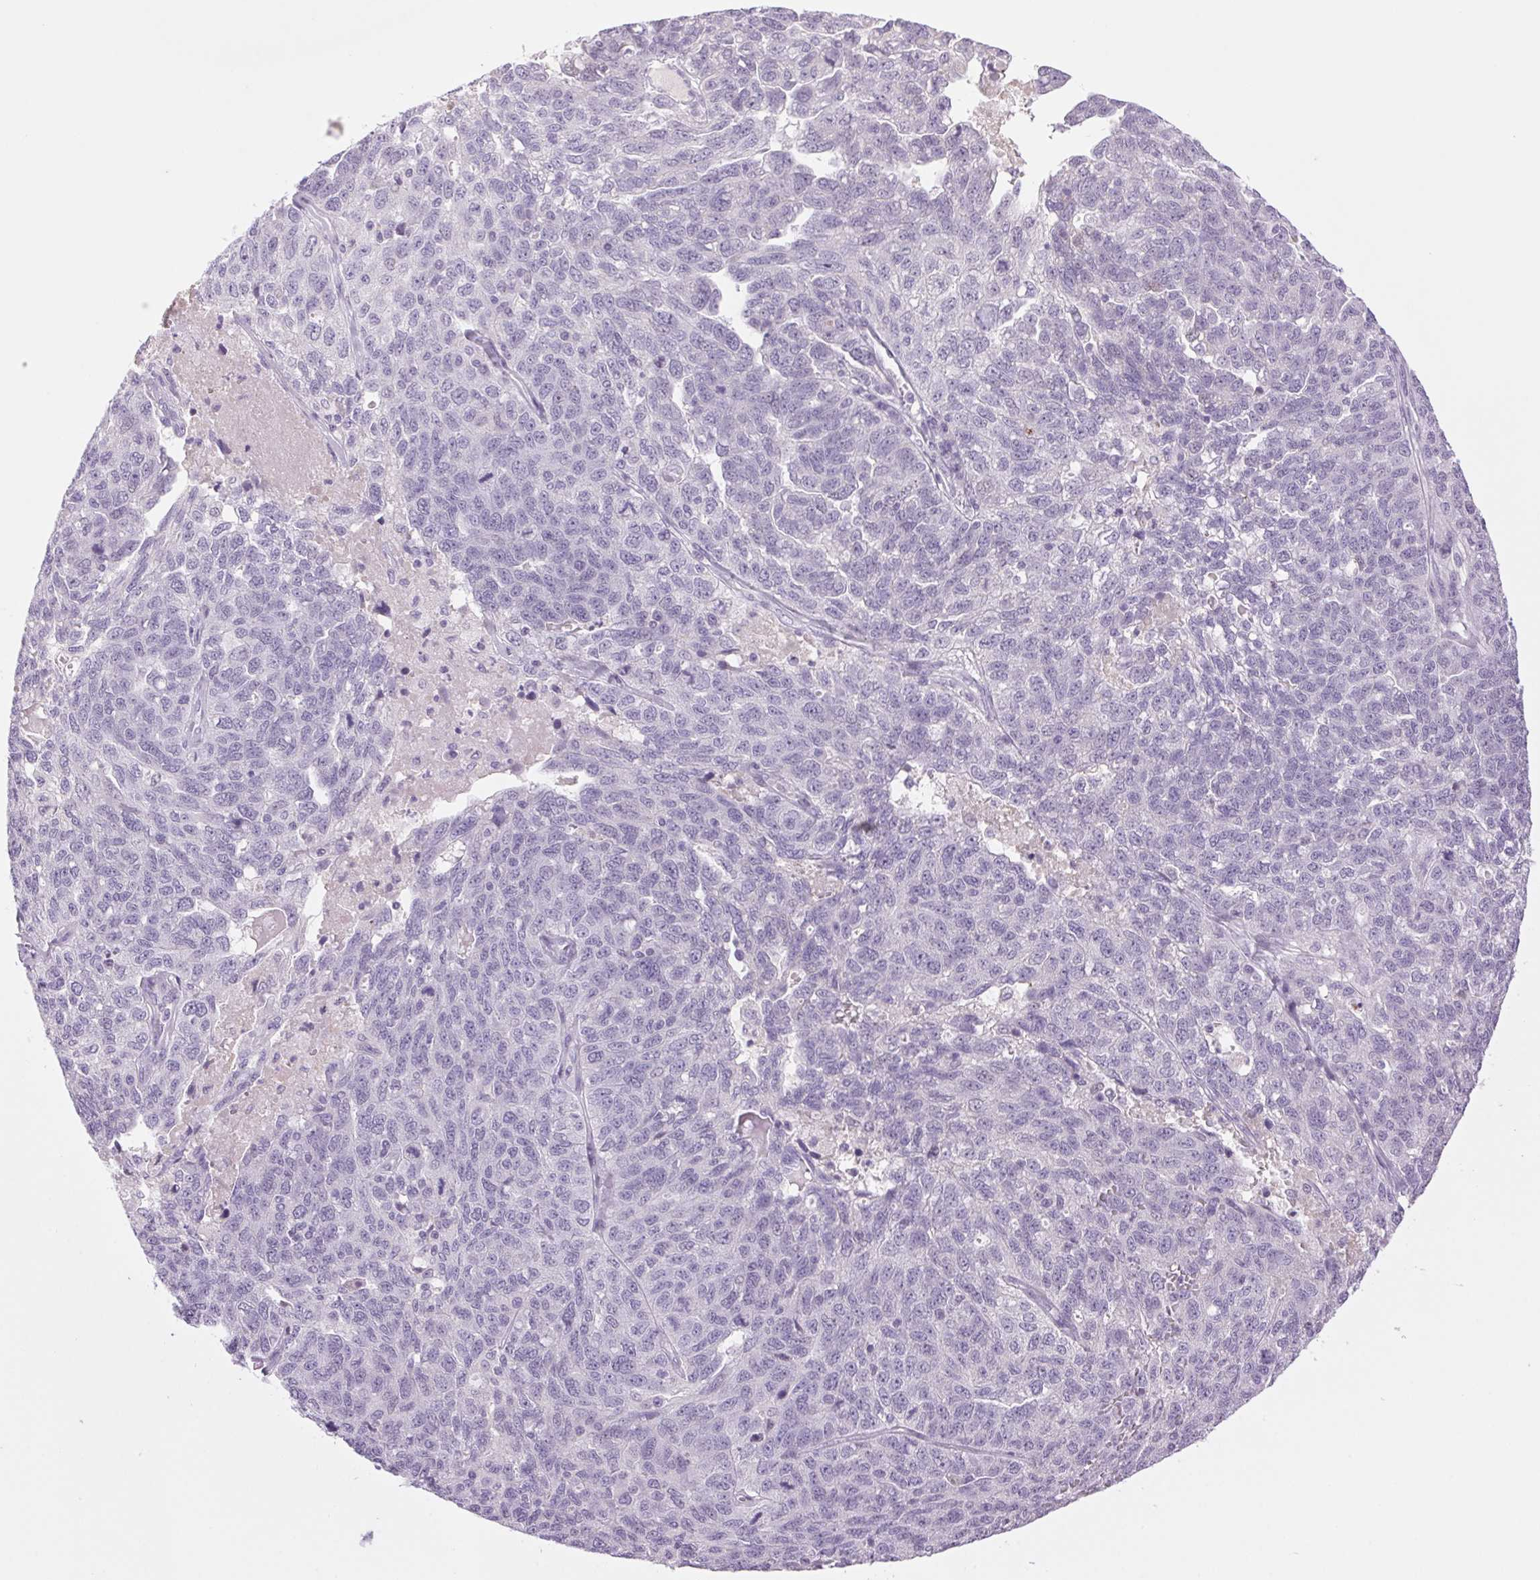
{"staining": {"intensity": "negative", "quantity": "none", "location": "none"}, "tissue": "ovarian cancer", "cell_type": "Tumor cells", "image_type": "cancer", "snomed": [{"axis": "morphology", "description": "Cystadenocarcinoma, serous, NOS"}, {"axis": "topography", "description": "Ovary"}], "caption": "Photomicrograph shows no significant protein positivity in tumor cells of ovarian cancer (serous cystadenocarcinoma). (Immunohistochemistry (ihc), brightfield microscopy, high magnification).", "gene": "KRT1", "patient": {"sex": "female", "age": 71}}